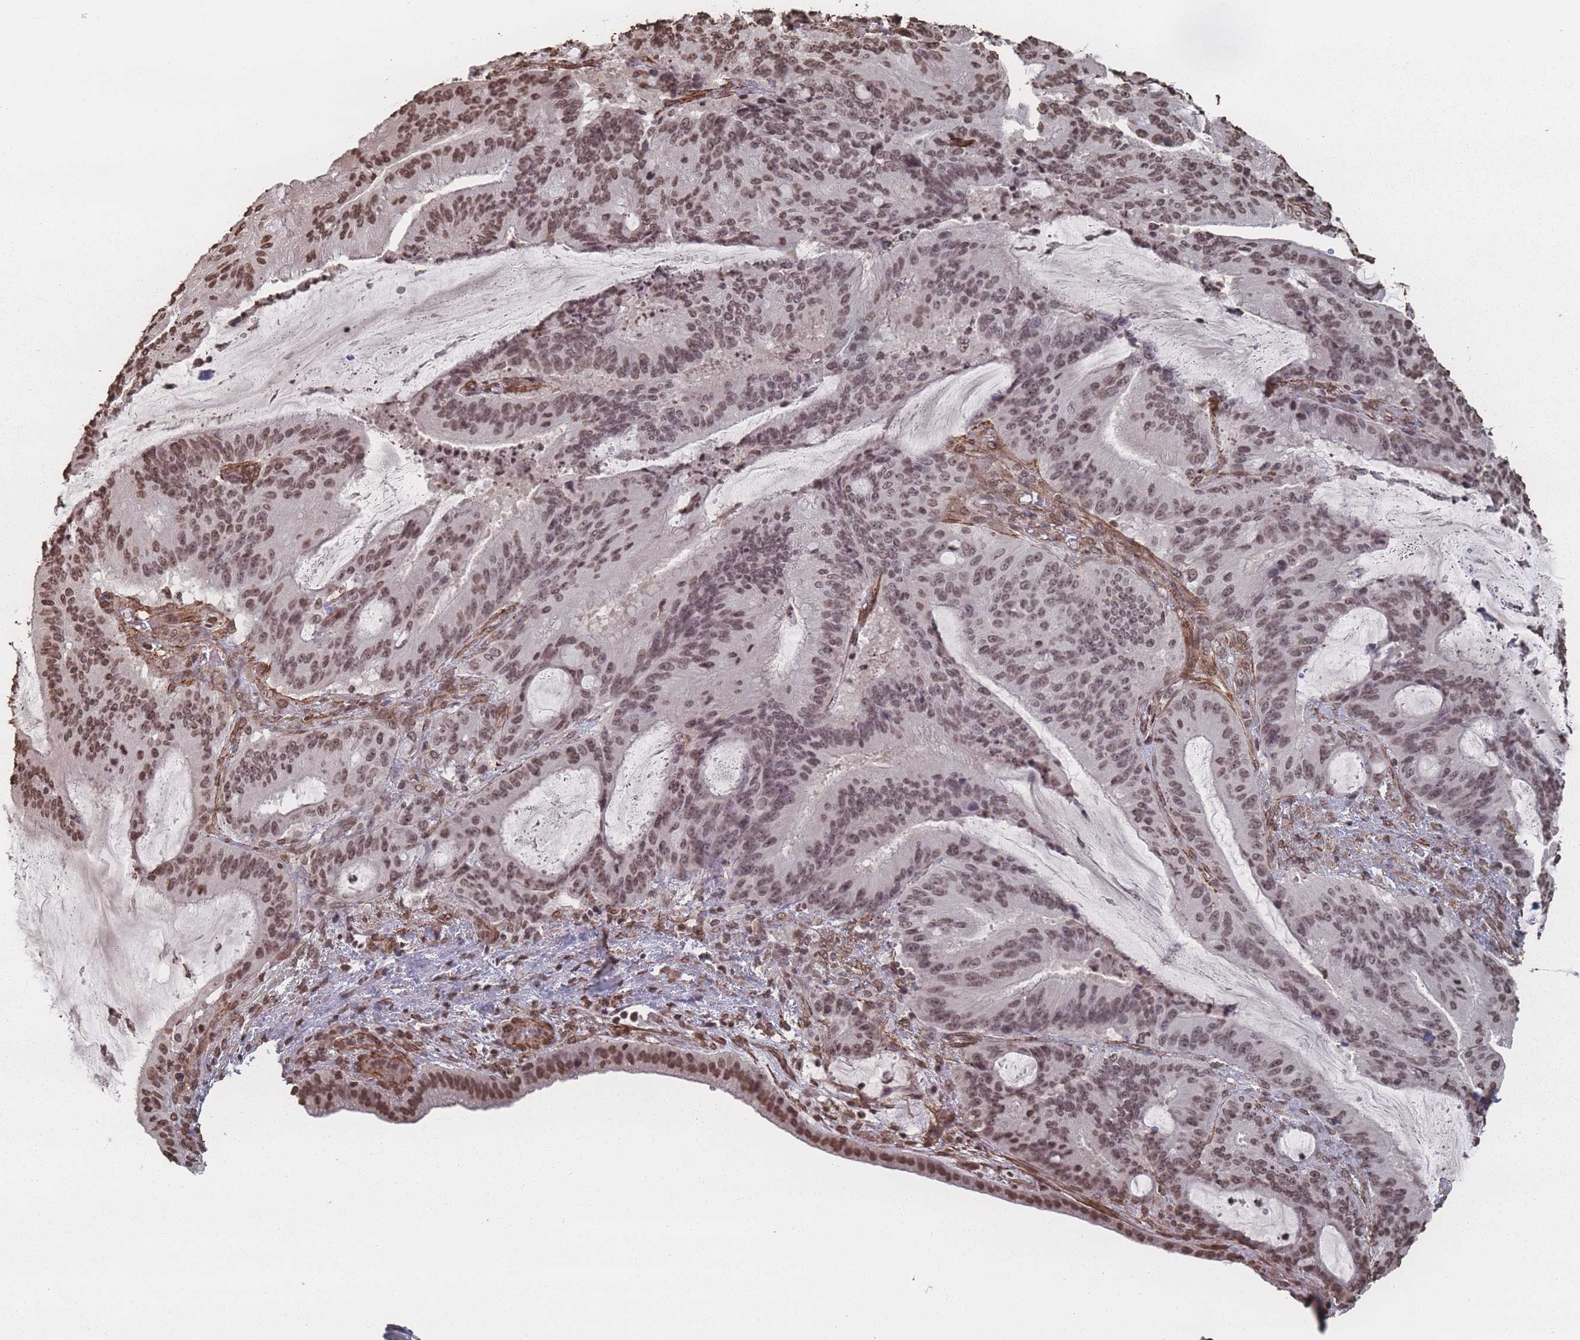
{"staining": {"intensity": "moderate", "quantity": ">75%", "location": "nuclear"}, "tissue": "liver cancer", "cell_type": "Tumor cells", "image_type": "cancer", "snomed": [{"axis": "morphology", "description": "Normal tissue, NOS"}, {"axis": "morphology", "description": "Cholangiocarcinoma"}, {"axis": "topography", "description": "Liver"}, {"axis": "topography", "description": "Peripheral nerve tissue"}], "caption": "Liver cancer tissue displays moderate nuclear staining in about >75% of tumor cells (Stains: DAB in brown, nuclei in blue, Microscopy: brightfield microscopy at high magnification).", "gene": "PLEKHG5", "patient": {"sex": "female", "age": 73}}